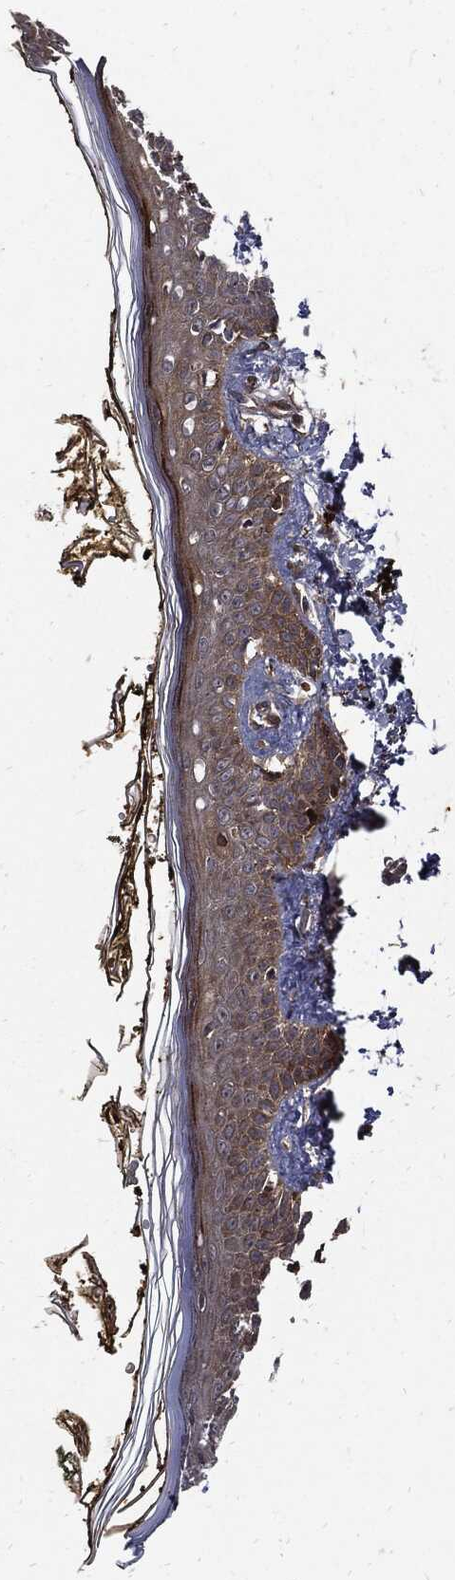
{"staining": {"intensity": "strong", "quantity": ">75%", "location": "cytoplasmic/membranous"}, "tissue": "skin", "cell_type": "Fibroblasts", "image_type": "normal", "snomed": [{"axis": "morphology", "description": "Normal tissue, NOS"}, {"axis": "topography", "description": "Skin"}], "caption": "Brown immunohistochemical staining in benign human skin exhibits strong cytoplasmic/membranous staining in approximately >75% of fibroblasts.", "gene": "CLU", "patient": {"sex": "male", "age": 76}}